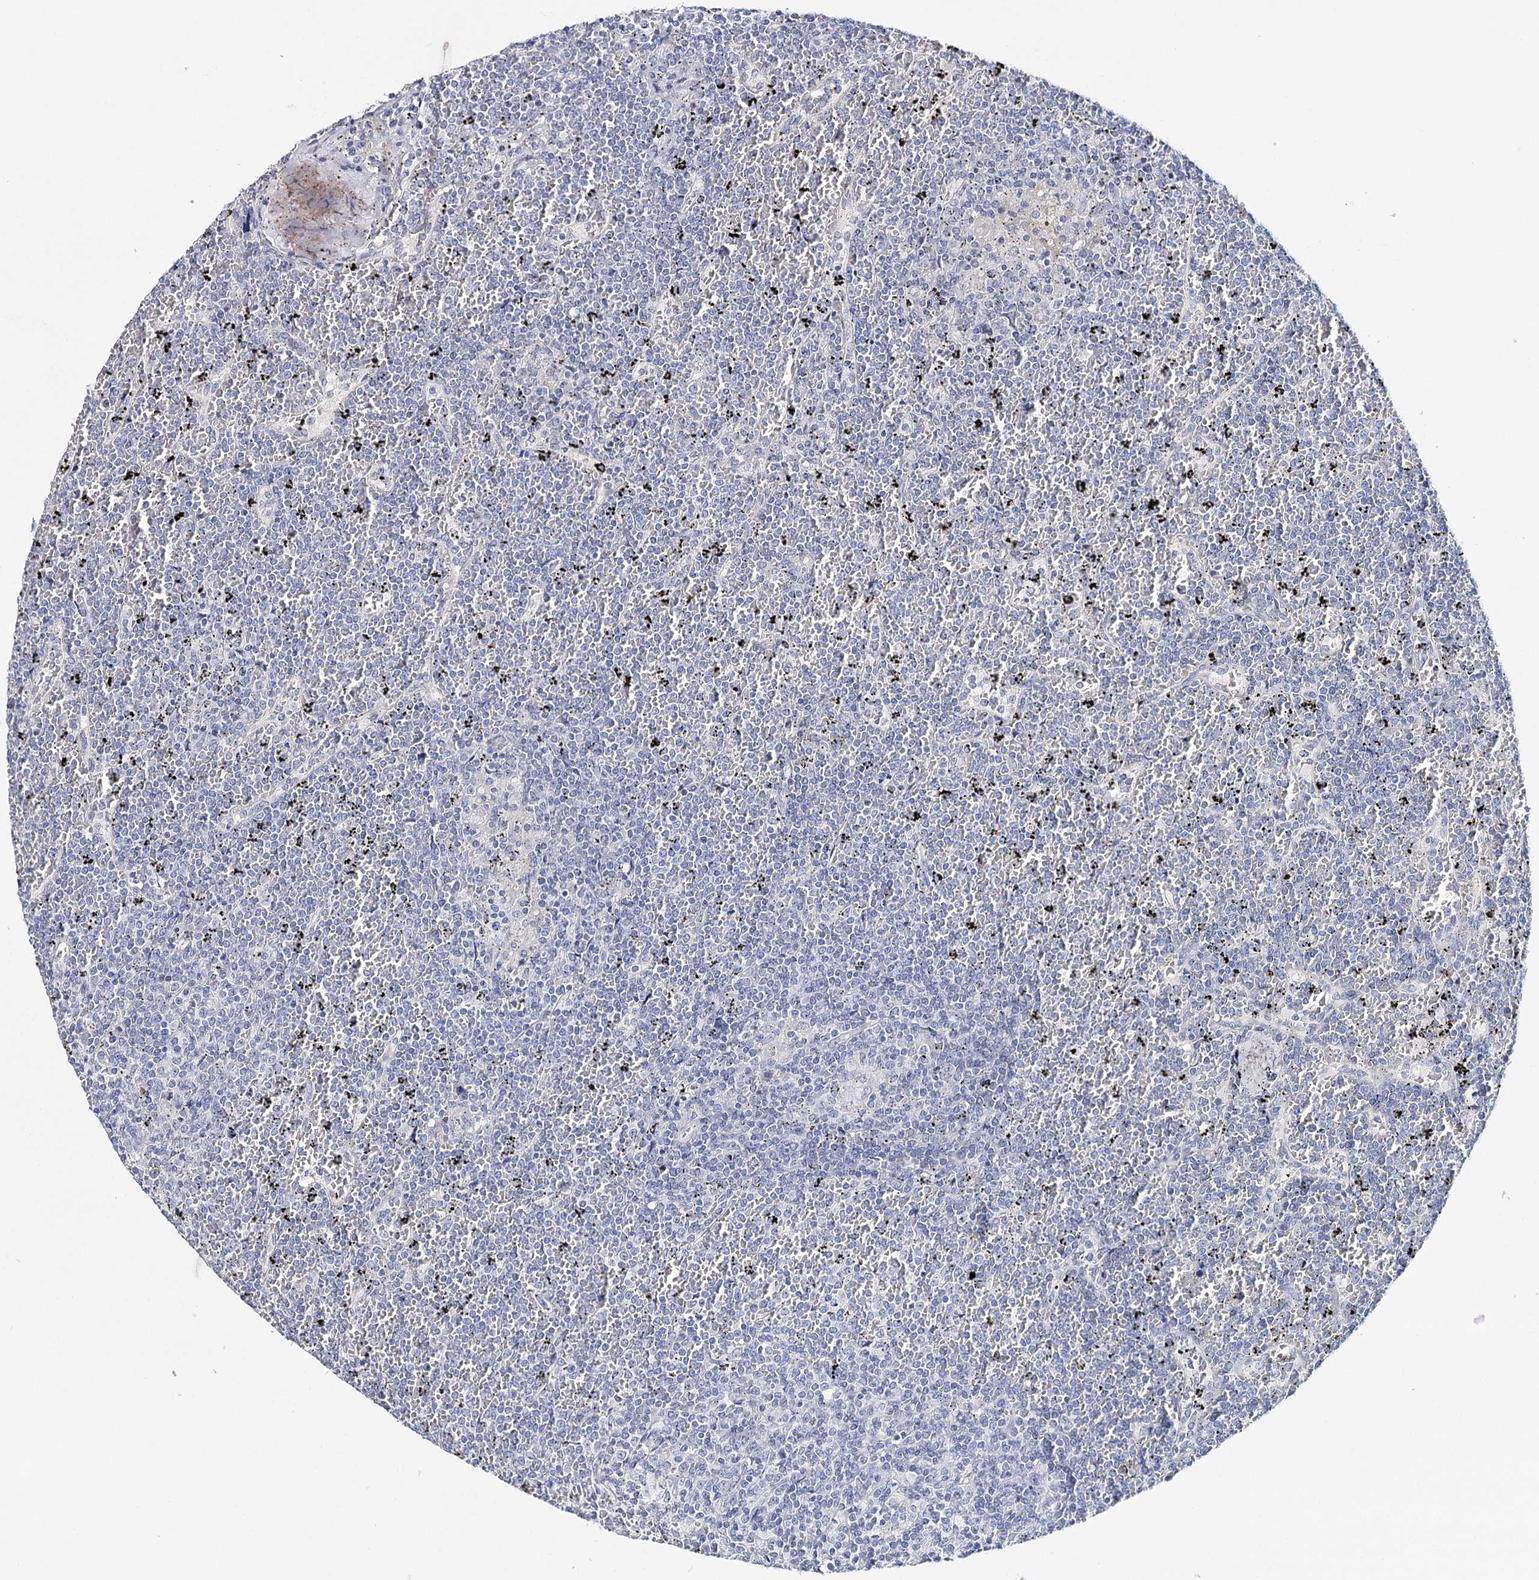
{"staining": {"intensity": "negative", "quantity": "none", "location": "none"}, "tissue": "lymphoma", "cell_type": "Tumor cells", "image_type": "cancer", "snomed": [{"axis": "morphology", "description": "Malignant lymphoma, non-Hodgkin's type, Low grade"}, {"axis": "topography", "description": "Spleen"}], "caption": "High magnification brightfield microscopy of low-grade malignant lymphoma, non-Hodgkin's type stained with DAB (brown) and counterstained with hematoxylin (blue): tumor cells show no significant positivity.", "gene": "HSPA4L", "patient": {"sex": "female", "age": 19}}